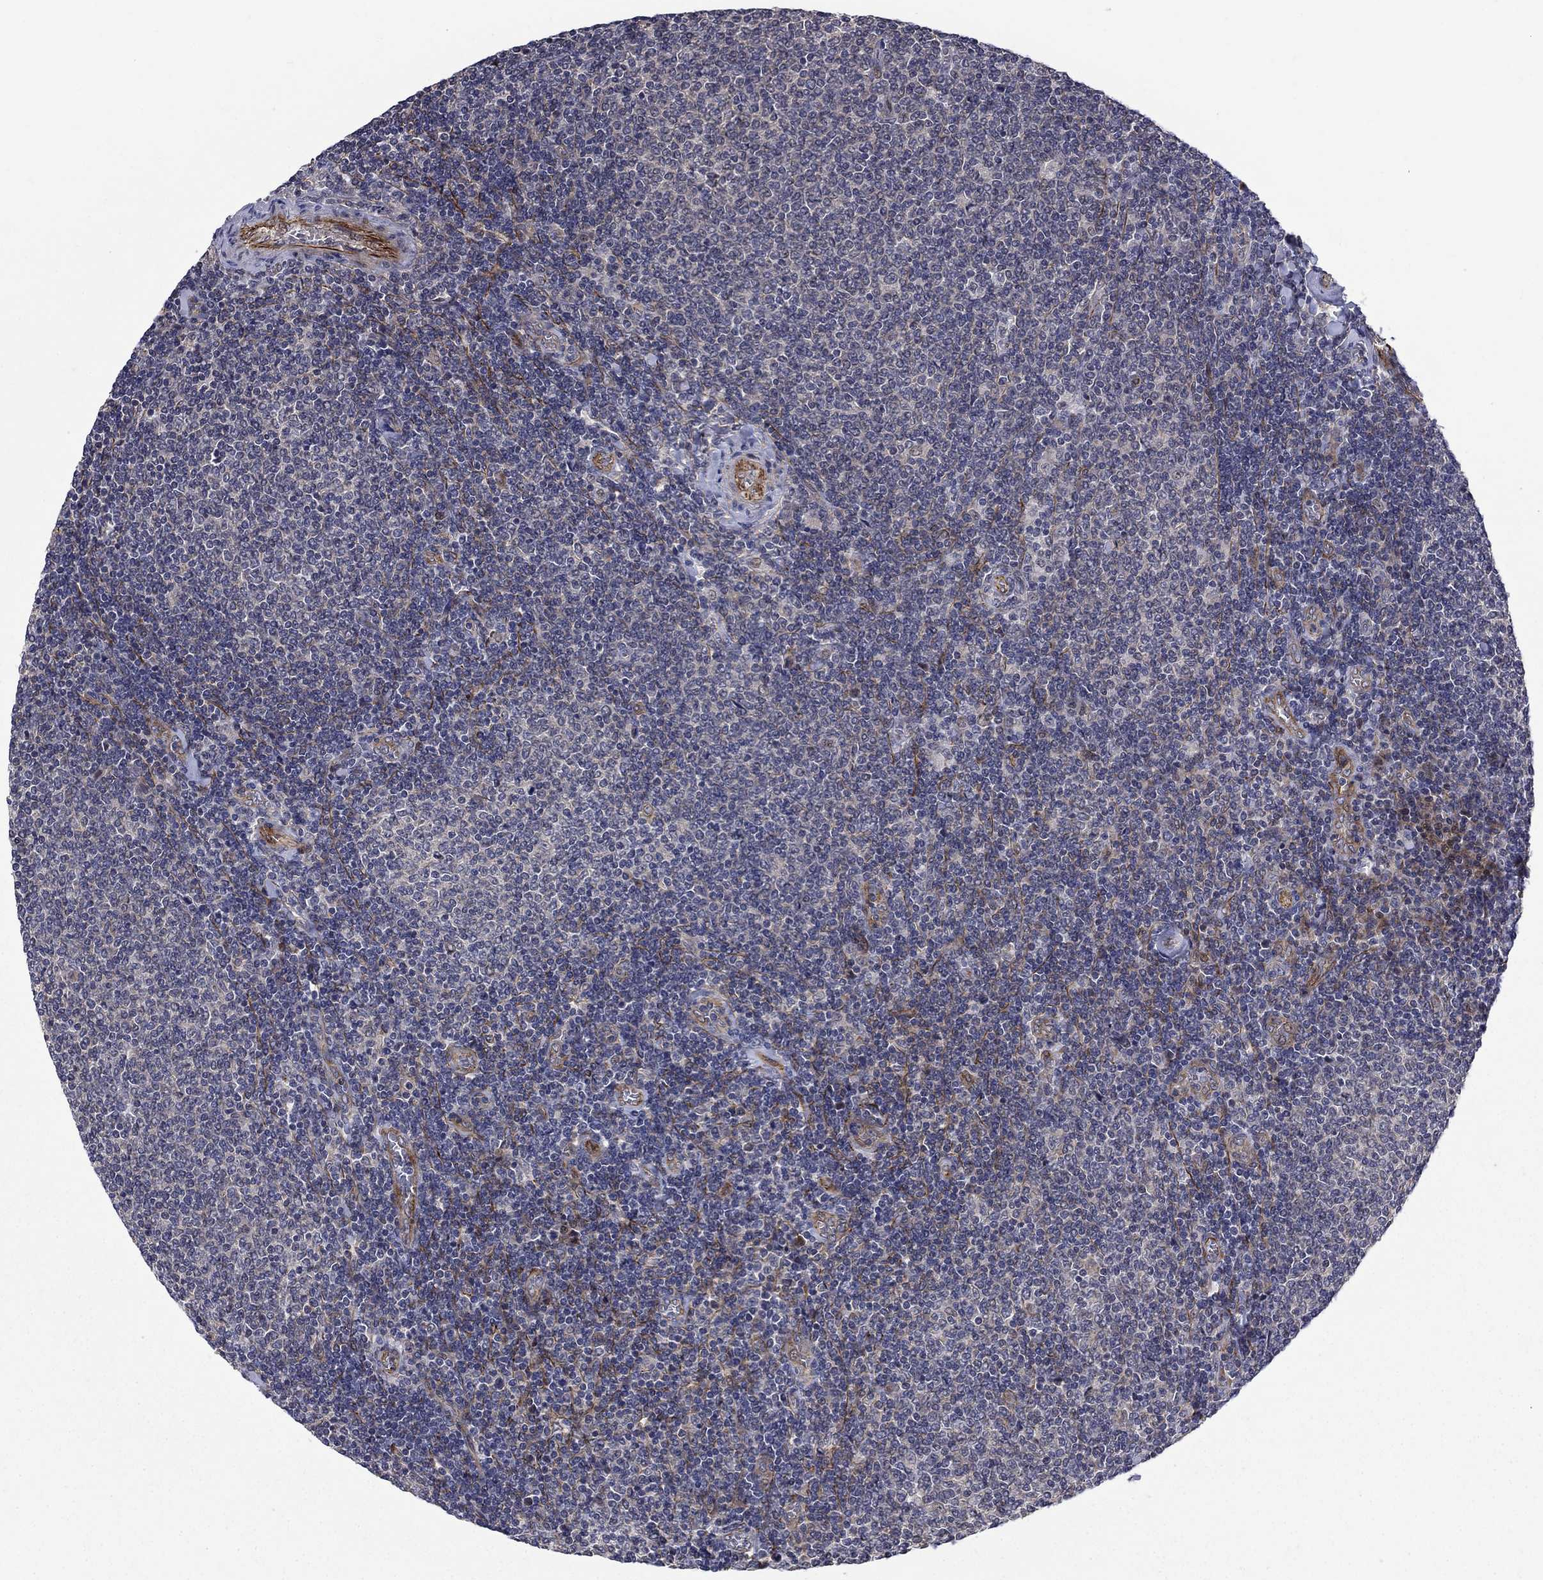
{"staining": {"intensity": "negative", "quantity": "none", "location": "none"}, "tissue": "lymphoma", "cell_type": "Tumor cells", "image_type": "cancer", "snomed": [{"axis": "morphology", "description": "Malignant lymphoma, non-Hodgkin's type, Low grade"}, {"axis": "topography", "description": "Lymph node"}], "caption": "The image reveals no significant expression in tumor cells of lymphoma.", "gene": "SLC7A1", "patient": {"sex": "male", "age": 52}}